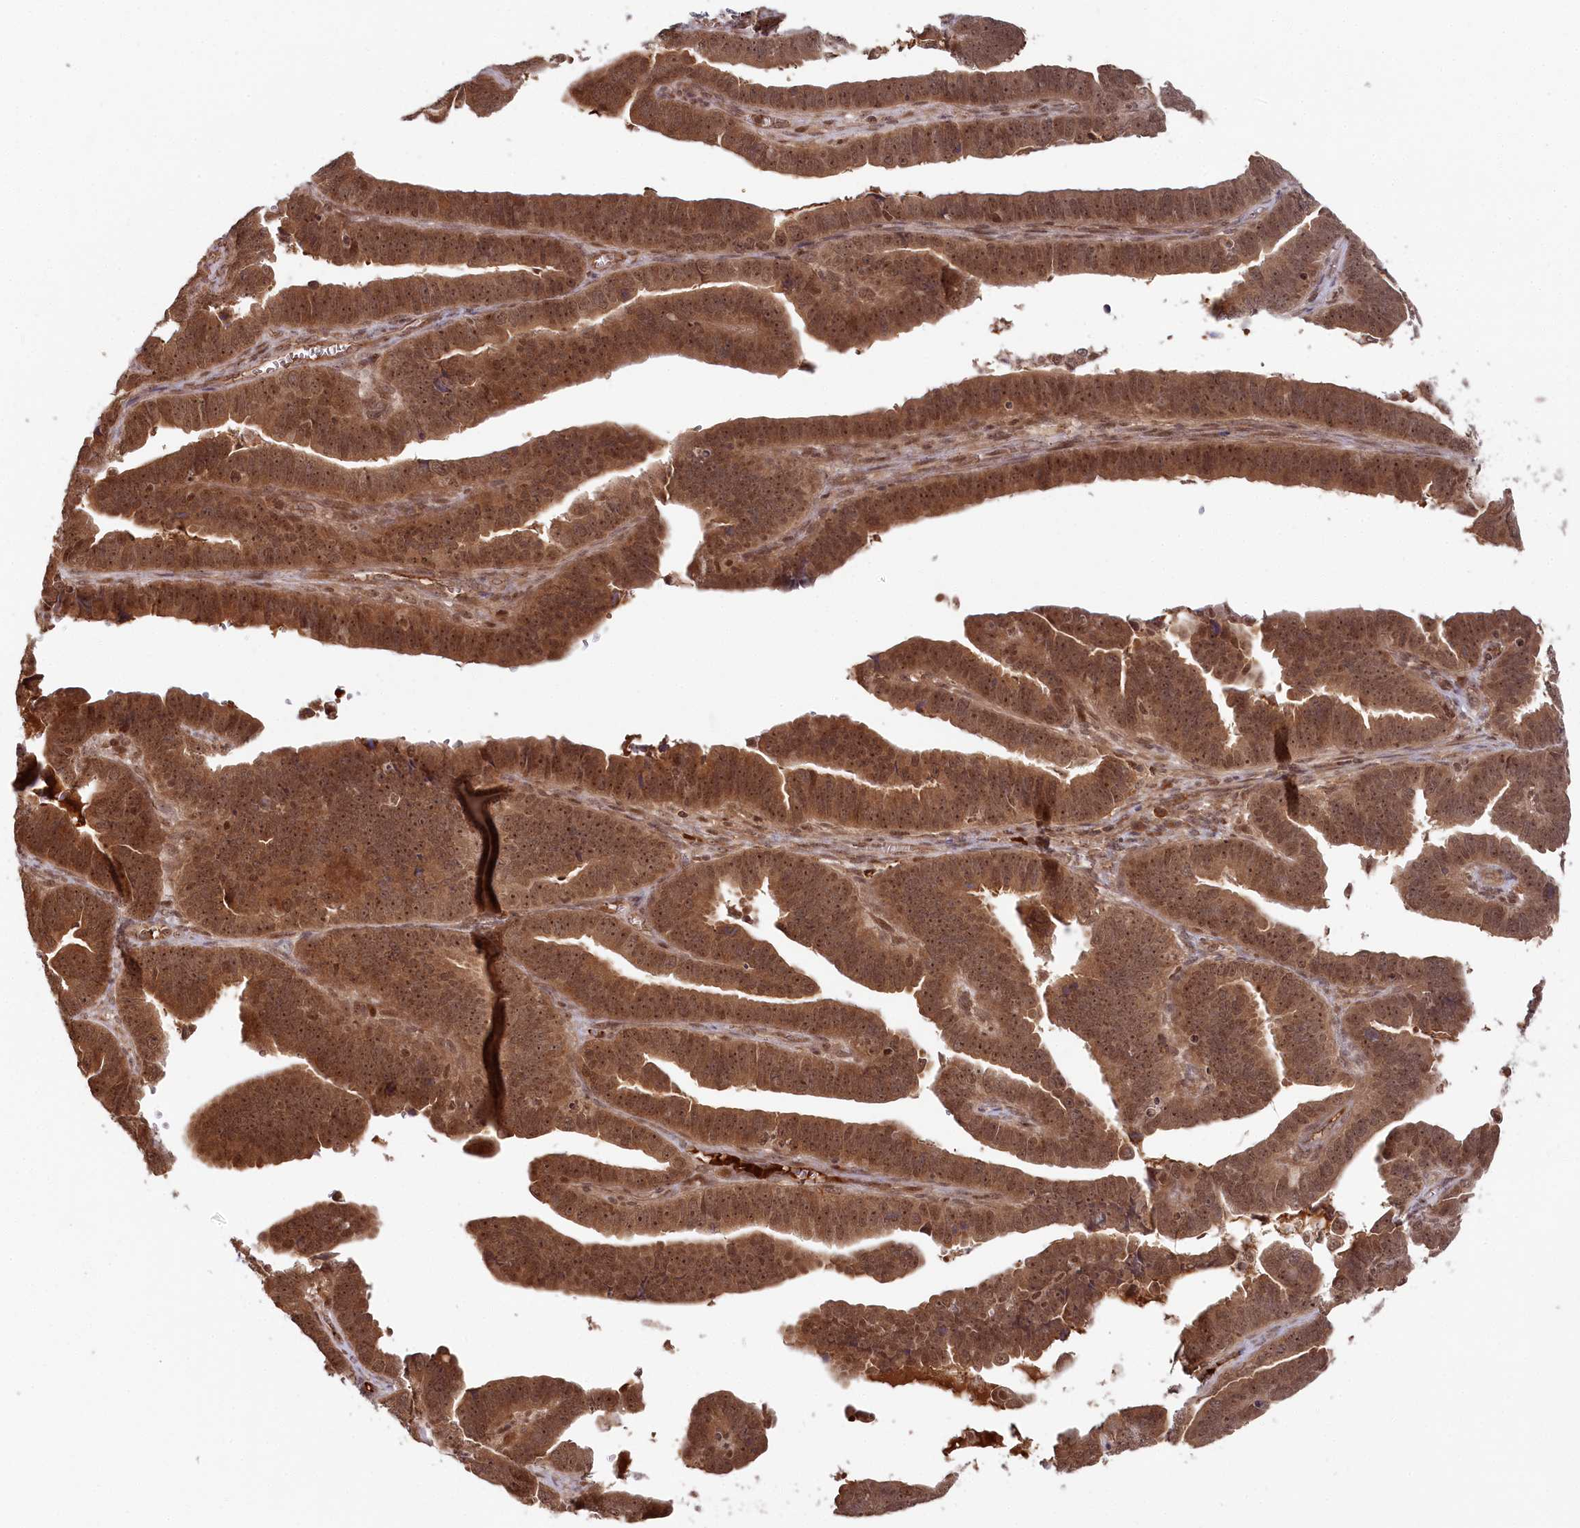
{"staining": {"intensity": "moderate", "quantity": ">75%", "location": "cytoplasmic/membranous,nuclear"}, "tissue": "endometrial cancer", "cell_type": "Tumor cells", "image_type": "cancer", "snomed": [{"axis": "morphology", "description": "Adenocarcinoma, NOS"}, {"axis": "topography", "description": "Endometrium"}], "caption": "Immunohistochemistry micrograph of human endometrial cancer (adenocarcinoma) stained for a protein (brown), which reveals medium levels of moderate cytoplasmic/membranous and nuclear positivity in about >75% of tumor cells.", "gene": "WAPL", "patient": {"sex": "female", "age": 75}}